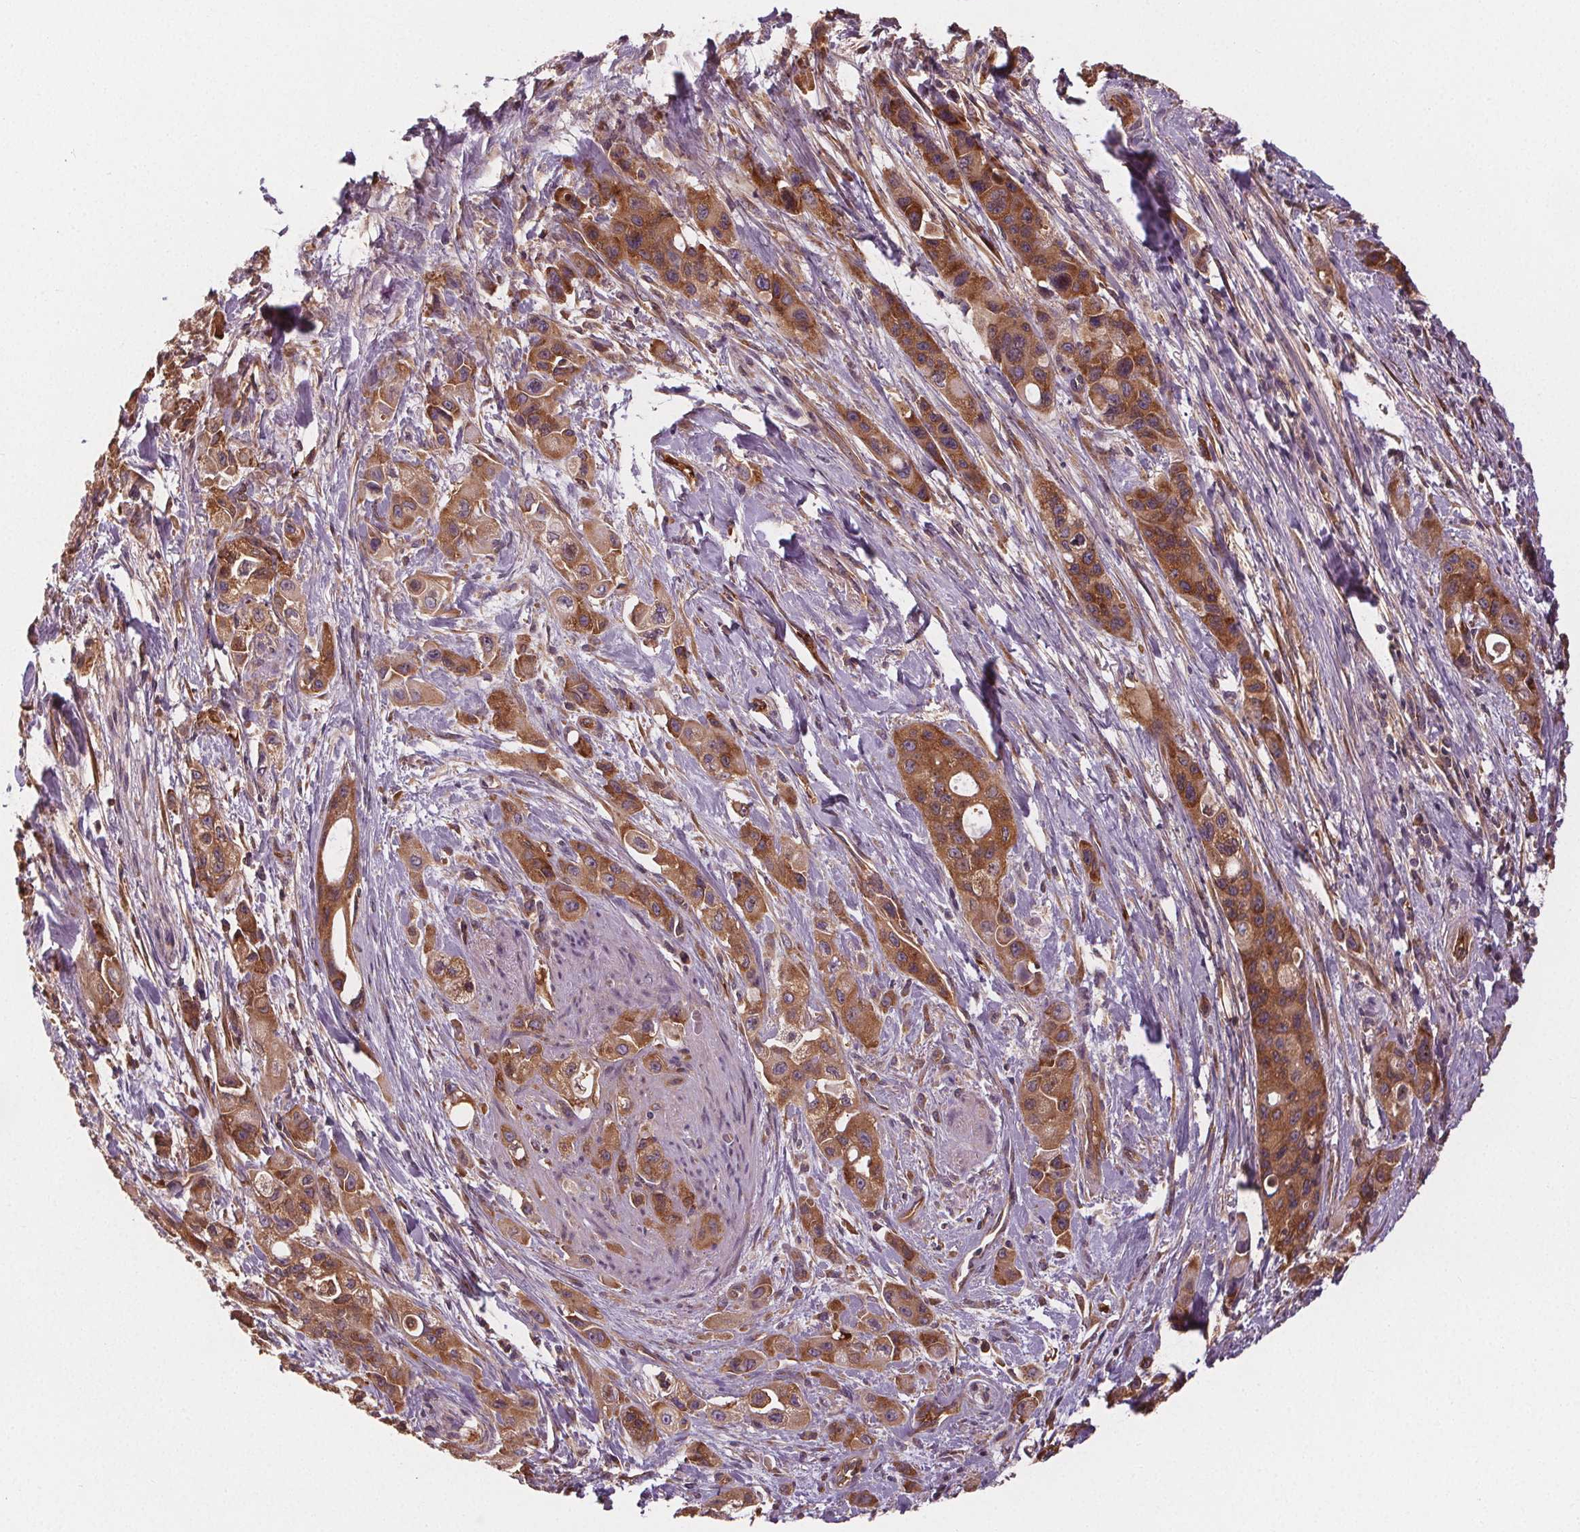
{"staining": {"intensity": "moderate", "quantity": ">75%", "location": "cytoplasmic/membranous"}, "tissue": "pancreatic cancer", "cell_type": "Tumor cells", "image_type": "cancer", "snomed": [{"axis": "morphology", "description": "Adenocarcinoma, NOS"}, {"axis": "topography", "description": "Pancreas"}], "caption": "Protein positivity by immunohistochemistry demonstrates moderate cytoplasmic/membranous positivity in approximately >75% of tumor cells in pancreatic cancer (adenocarcinoma). (Brightfield microscopy of DAB IHC at high magnification).", "gene": "EIF3D", "patient": {"sex": "female", "age": 66}}